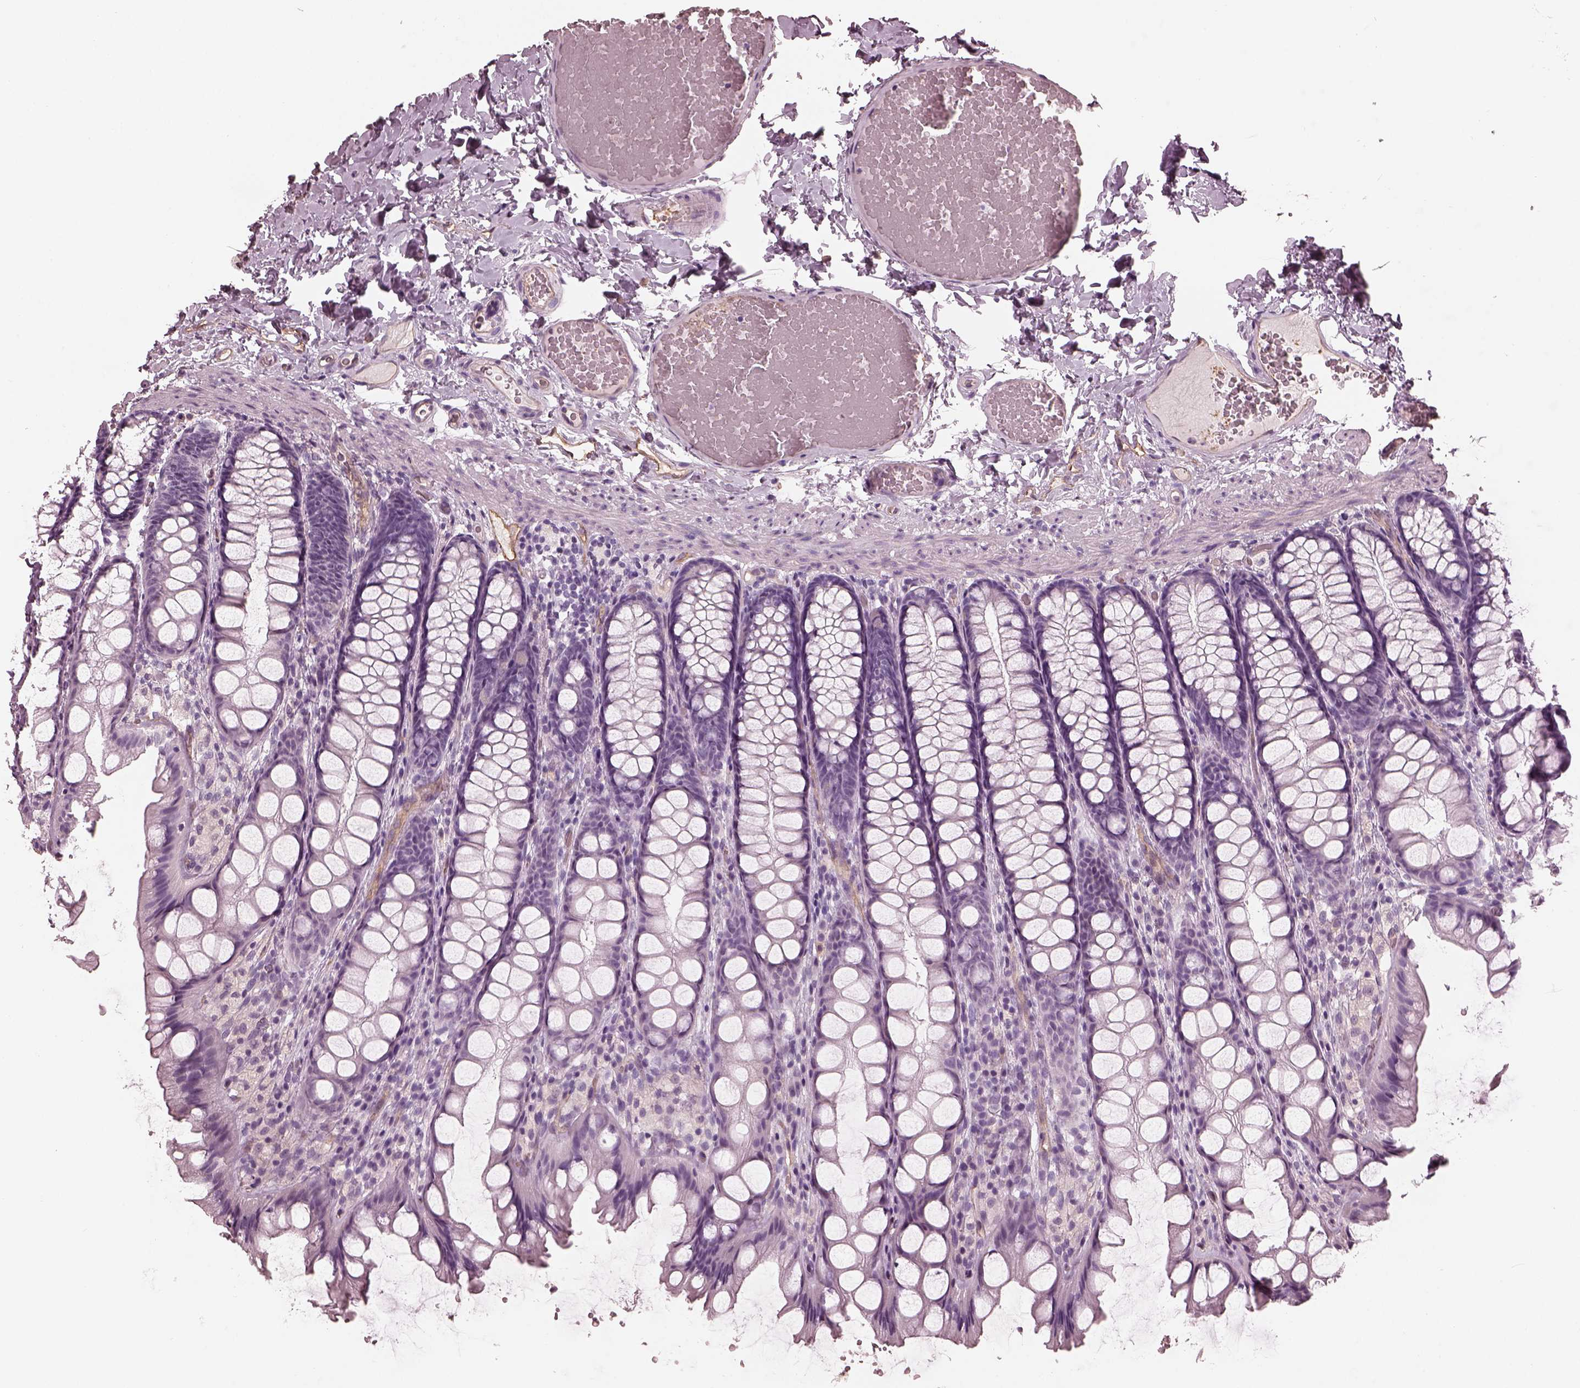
{"staining": {"intensity": "moderate", "quantity": "<25%", "location": "cytoplasmic/membranous"}, "tissue": "colon", "cell_type": "Endothelial cells", "image_type": "normal", "snomed": [{"axis": "morphology", "description": "Normal tissue, NOS"}, {"axis": "topography", "description": "Colon"}], "caption": "Immunohistochemistry of benign colon exhibits low levels of moderate cytoplasmic/membranous expression in about <25% of endothelial cells.", "gene": "EIF4E1B", "patient": {"sex": "male", "age": 47}}